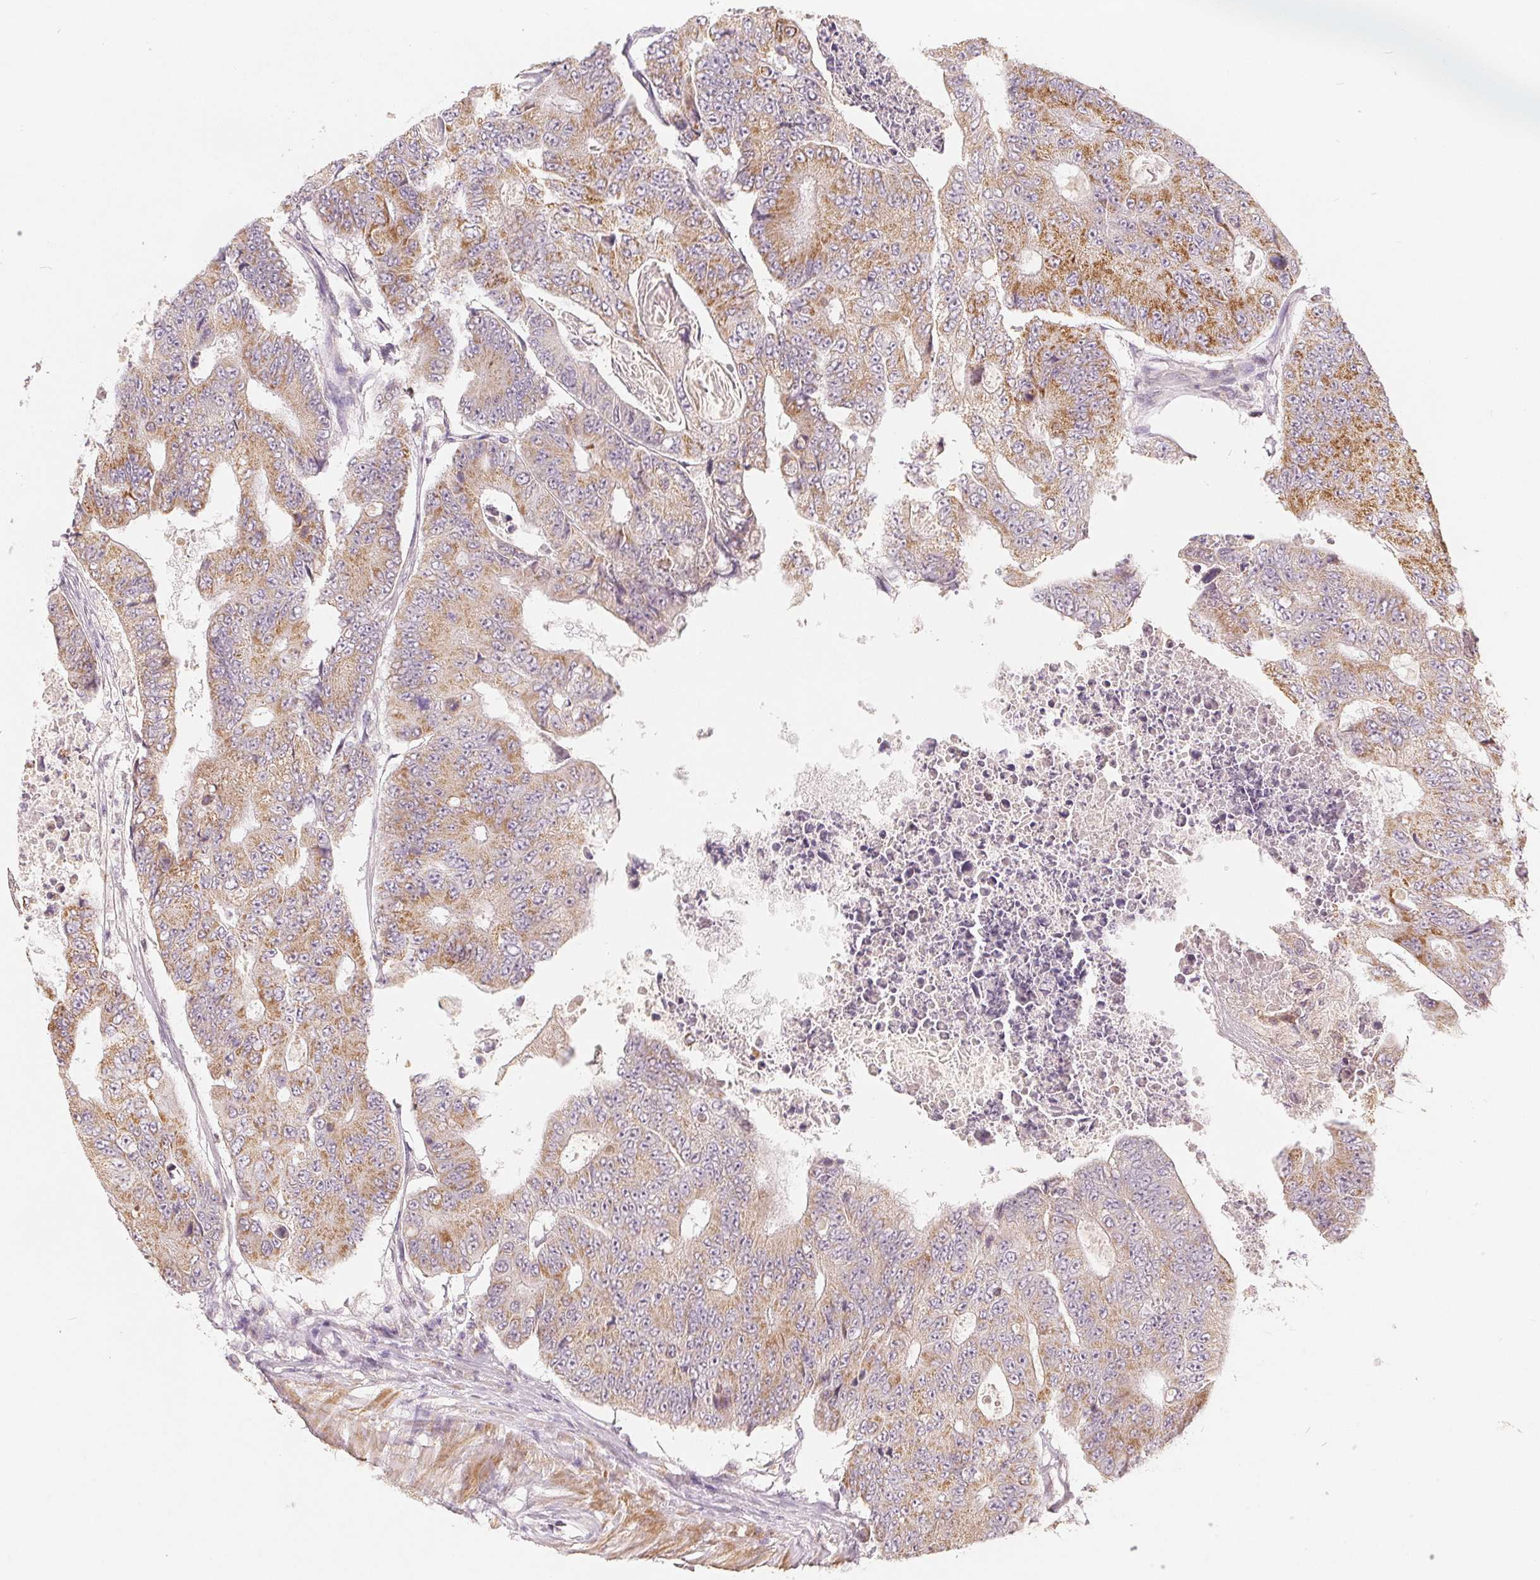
{"staining": {"intensity": "moderate", "quantity": "25%-75%", "location": "cytoplasmic/membranous"}, "tissue": "colorectal cancer", "cell_type": "Tumor cells", "image_type": "cancer", "snomed": [{"axis": "morphology", "description": "Adenocarcinoma, NOS"}, {"axis": "topography", "description": "Colon"}], "caption": "Immunohistochemical staining of adenocarcinoma (colorectal) shows medium levels of moderate cytoplasmic/membranous protein staining in approximately 25%-75% of tumor cells. (DAB = brown stain, brightfield microscopy at high magnification).", "gene": "GHITM", "patient": {"sex": "female", "age": 48}}